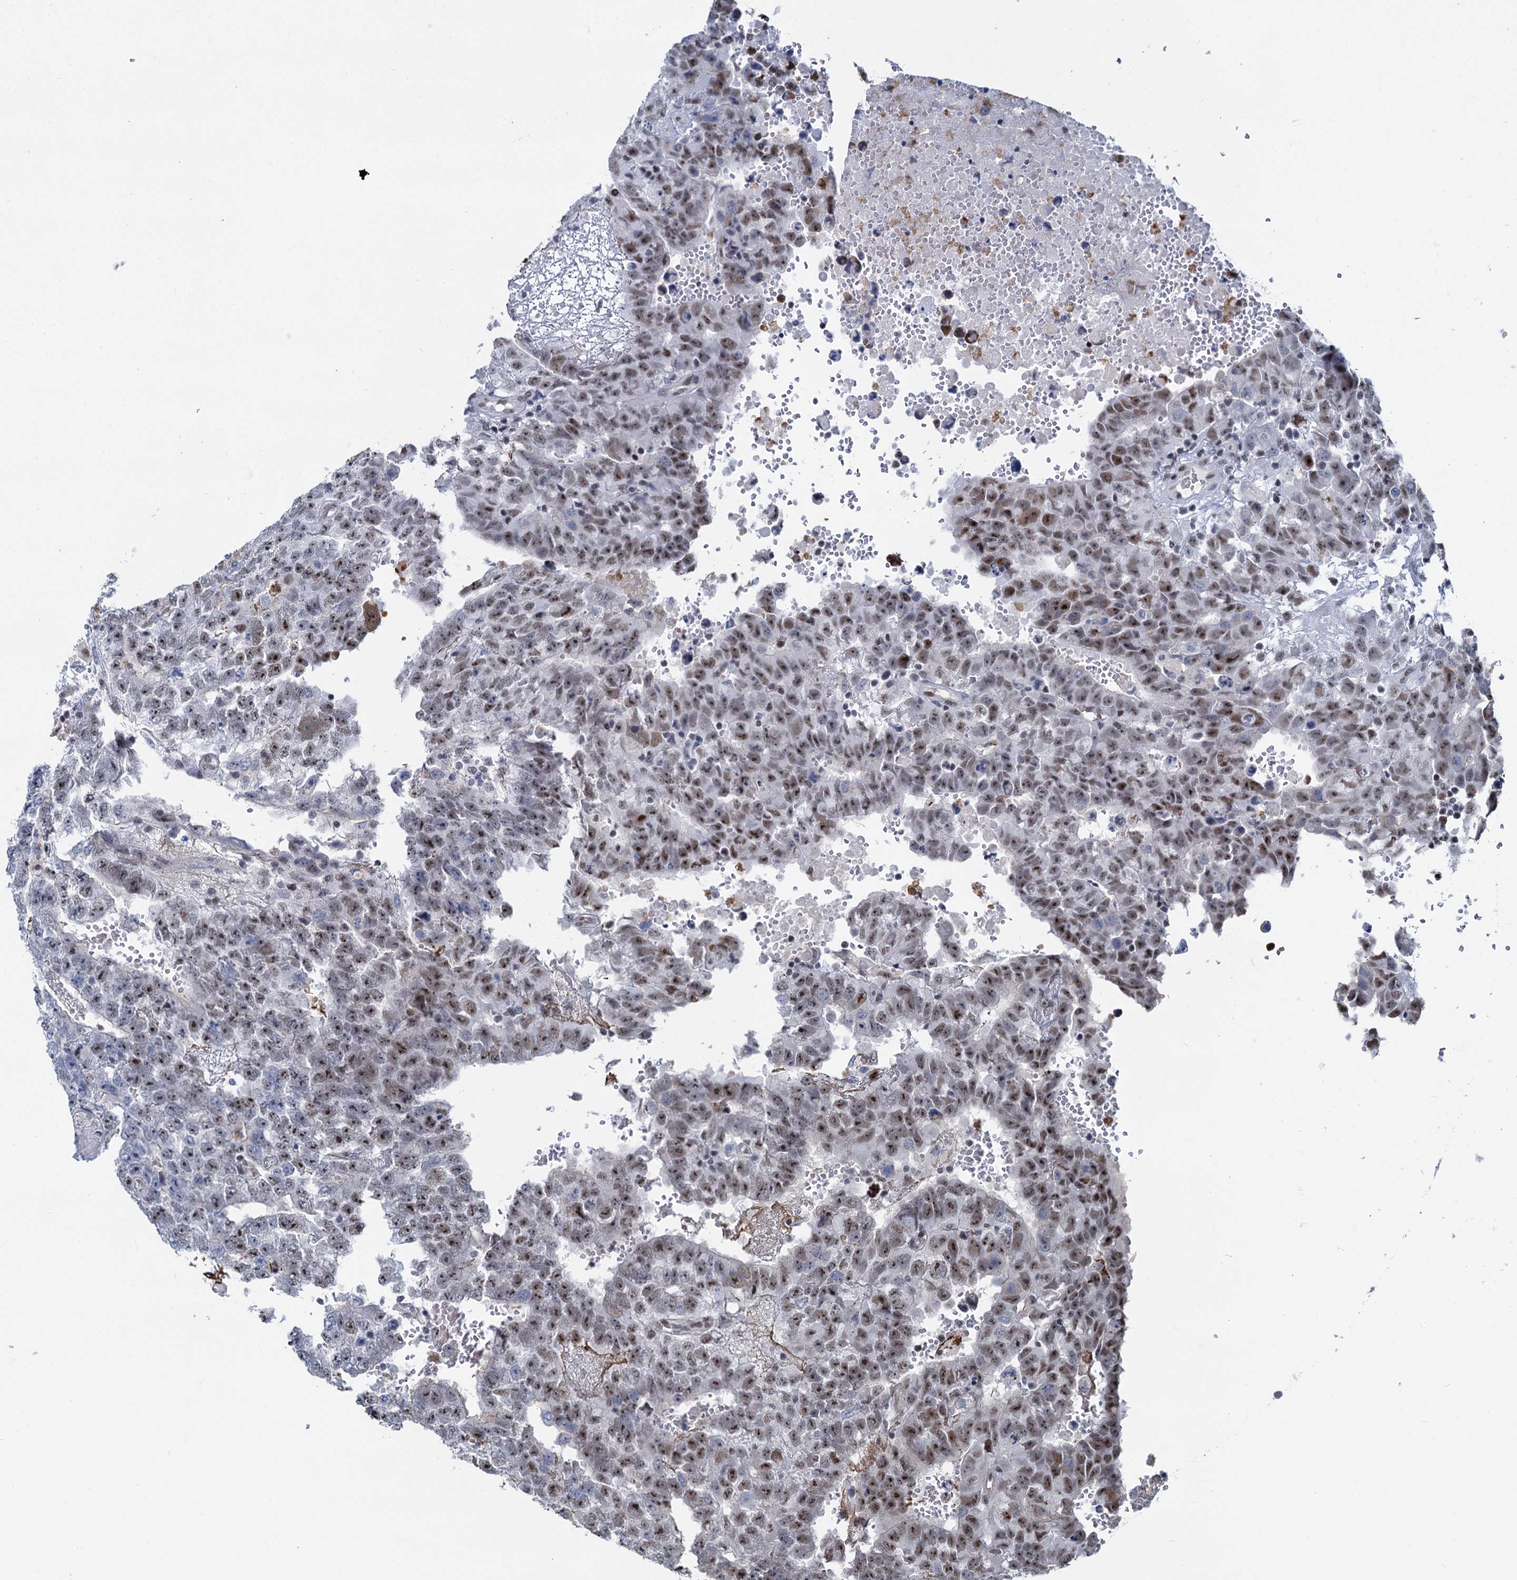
{"staining": {"intensity": "moderate", "quantity": "25%-75%", "location": "nuclear"}, "tissue": "testis cancer", "cell_type": "Tumor cells", "image_type": "cancer", "snomed": [{"axis": "morphology", "description": "Carcinoma, Embryonal, NOS"}, {"axis": "topography", "description": "Testis"}], "caption": "Testis embryonal carcinoma stained for a protein demonstrates moderate nuclear positivity in tumor cells.", "gene": "ANKRD49", "patient": {"sex": "male", "age": 25}}